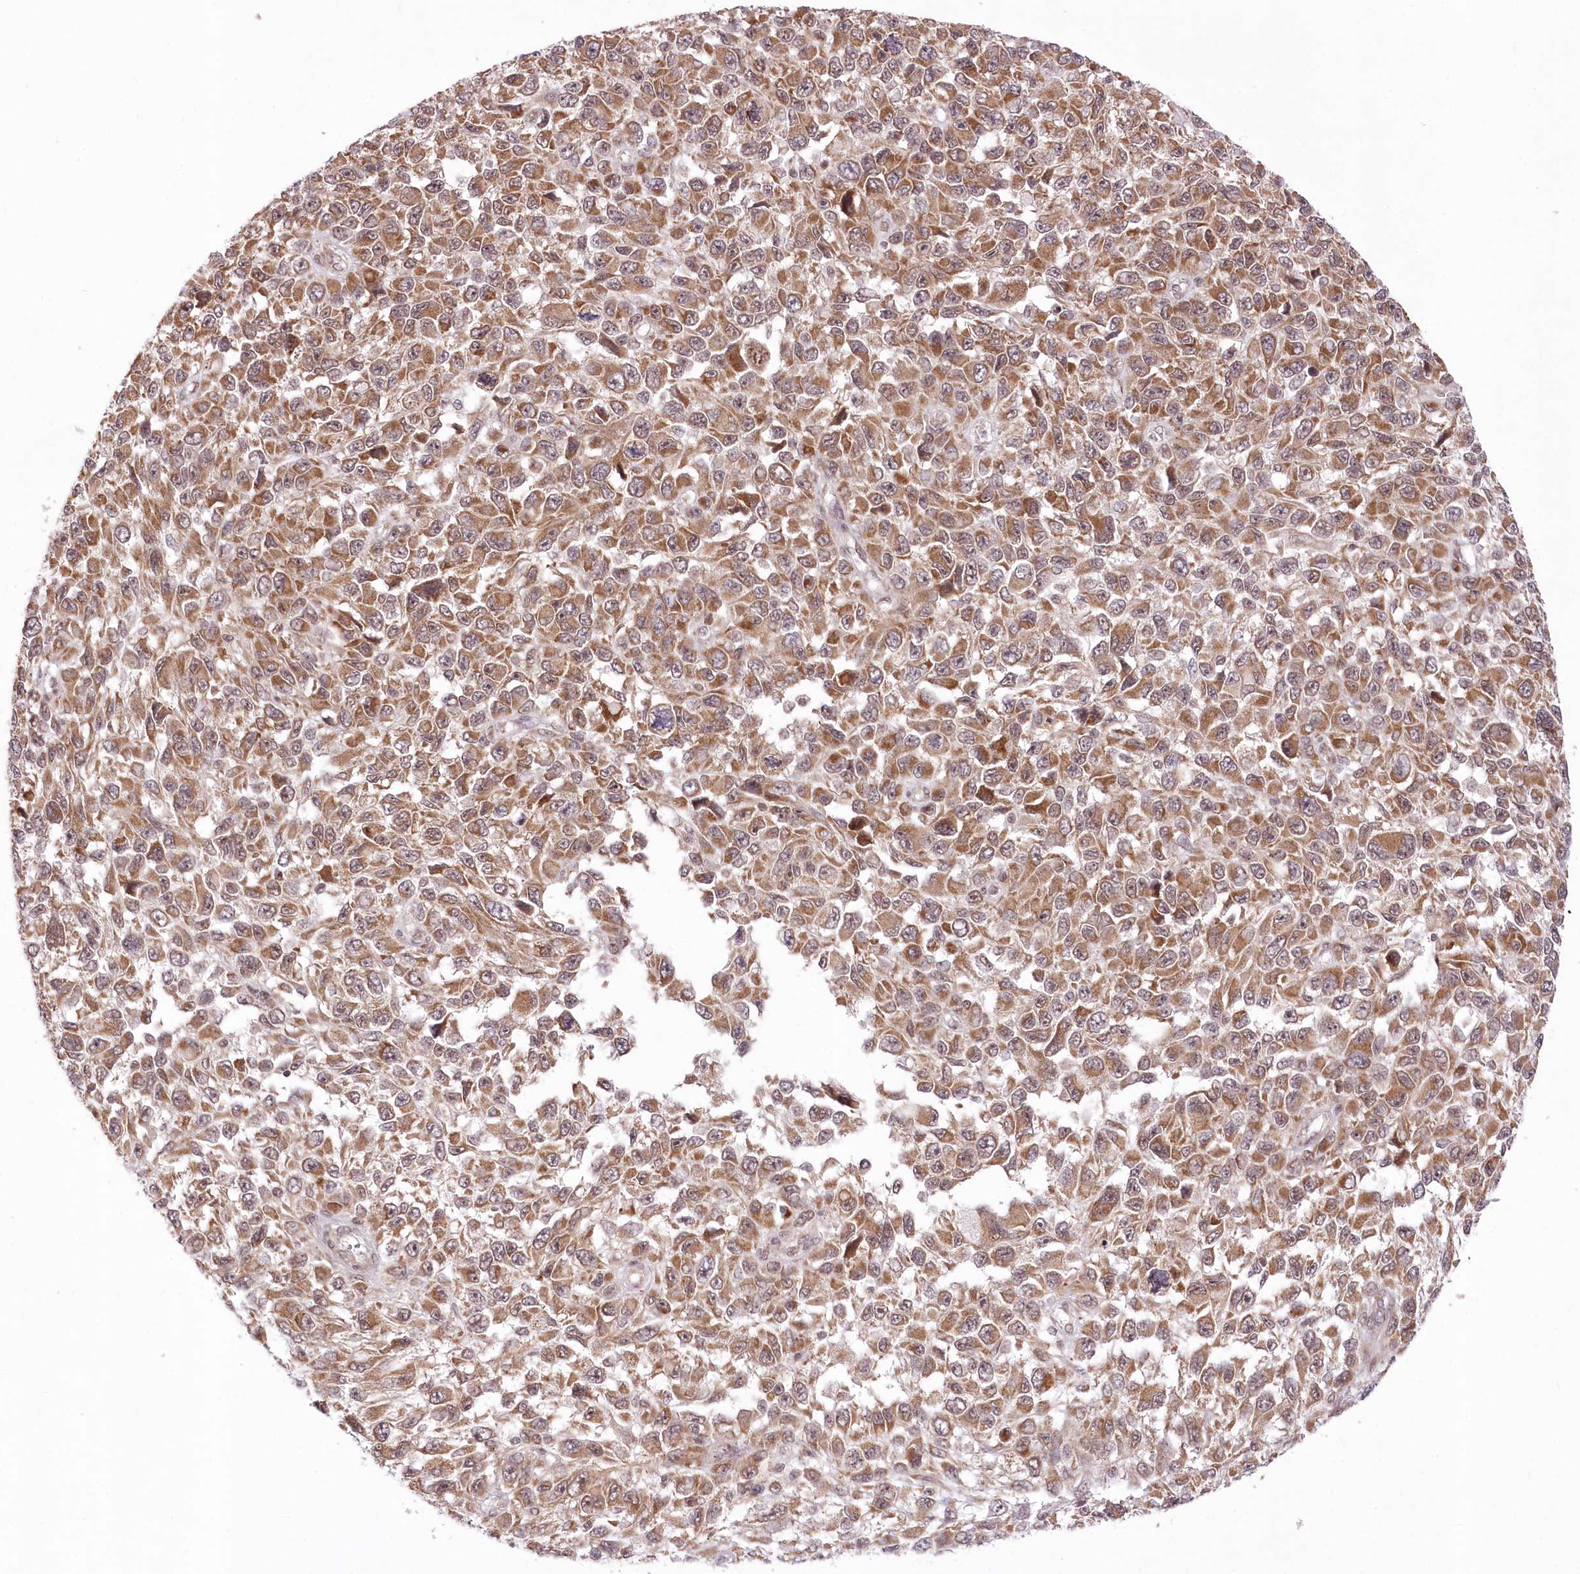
{"staining": {"intensity": "moderate", "quantity": ">75%", "location": "cytoplasmic/membranous"}, "tissue": "melanoma", "cell_type": "Tumor cells", "image_type": "cancer", "snomed": [{"axis": "morphology", "description": "Malignant melanoma, NOS"}, {"axis": "topography", "description": "Skin"}], "caption": "This micrograph exhibits immunohistochemistry staining of melanoma, with medium moderate cytoplasmic/membranous expression in approximately >75% of tumor cells.", "gene": "ZMAT2", "patient": {"sex": "female", "age": 96}}